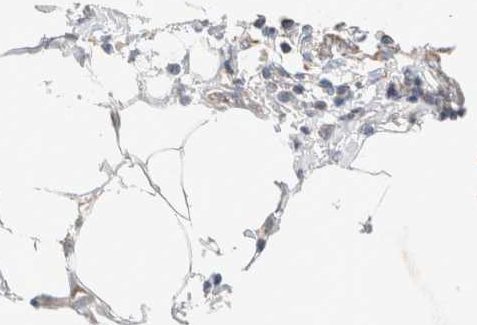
{"staining": {"intensity": "weak", "quantity": "25%-75%", "location": "cytoplasmic/membranous"}, "tissue": "adipose tissue", "cell_type": "Adipocytes", "image_type": "normal", "snomed": [{"axis": "morphology", "description": "Normal tissue, NOS"}, {"axis": "morphology", "description": "Adenocarcinoma, NOS"}, {"axis": "topography", "description": "Colon"}, {"axis": "topography", "description": "Peripheral nerve tissue"}], "caption": "Immunohistochemical staining of normal adipose tissue displays low levels of weak cytoplasmic/membranous staining in about 25%-75% of adipocytes.", "gene": "MRM3", "patient": {"sex": "male", "age": 14}}